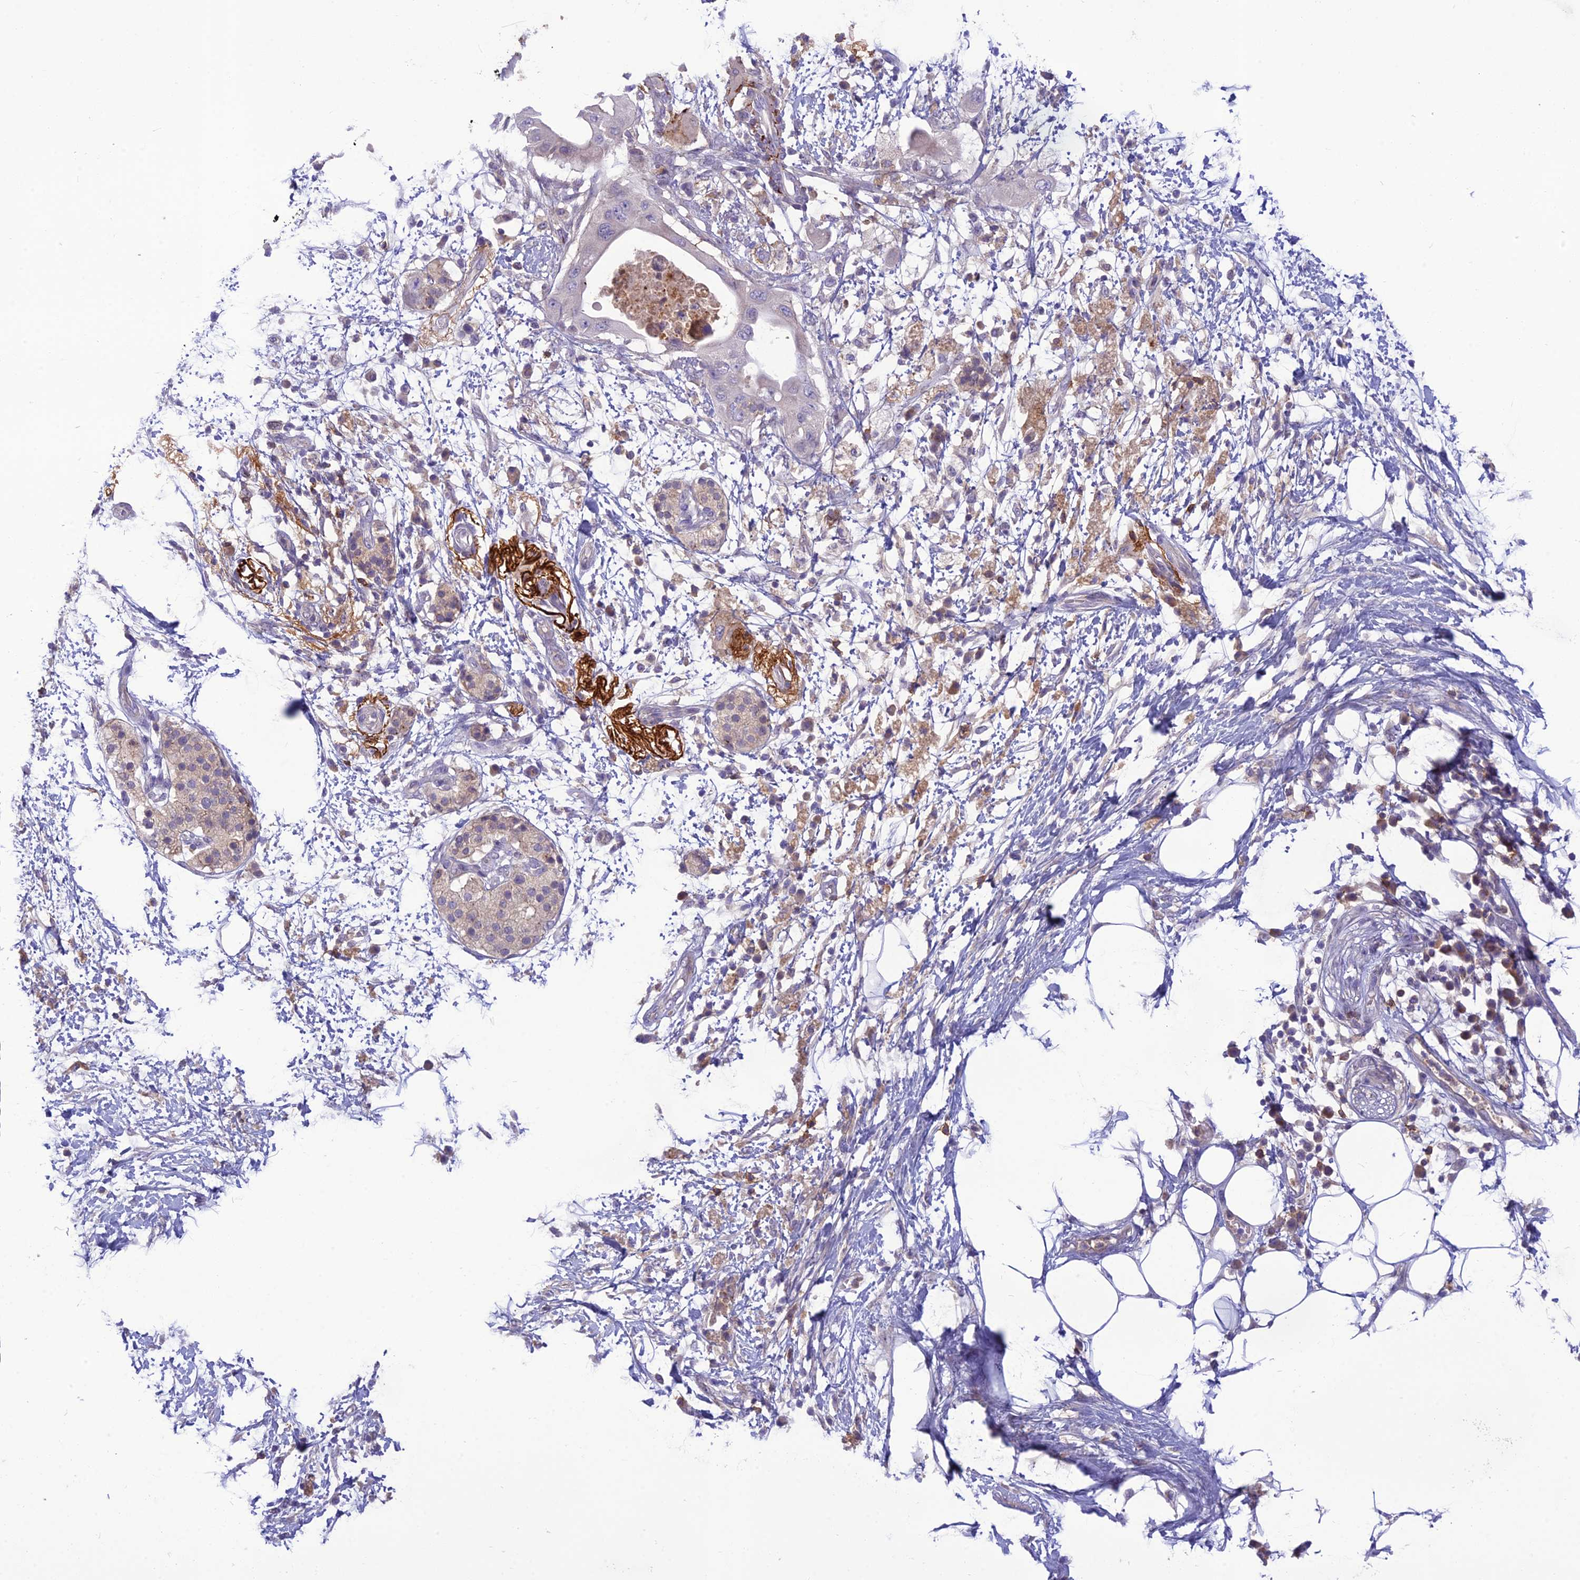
{"staining": {"intensity": "negative", "quantity": "none", "location": "none"}, "tissue": "pancreatic cancer", "cell_type": "Tumor cells", "image_type": "cancer", "snomed": [{"axis": "morphology", "description": "Adenocarcinoma, NOS"}, {"axis": "topography", "description": "Pancreas"}], "caption": "Immunohistochemistry (IHC) histopathology image of neoplastic tissue: pancreatic cancer stained with DAB (3,3'-diaminobenzidine) shows no significant protein expression in tumor cells.", "gene": "ITGAE", "patient": {"sex": "male", "age": 68}}